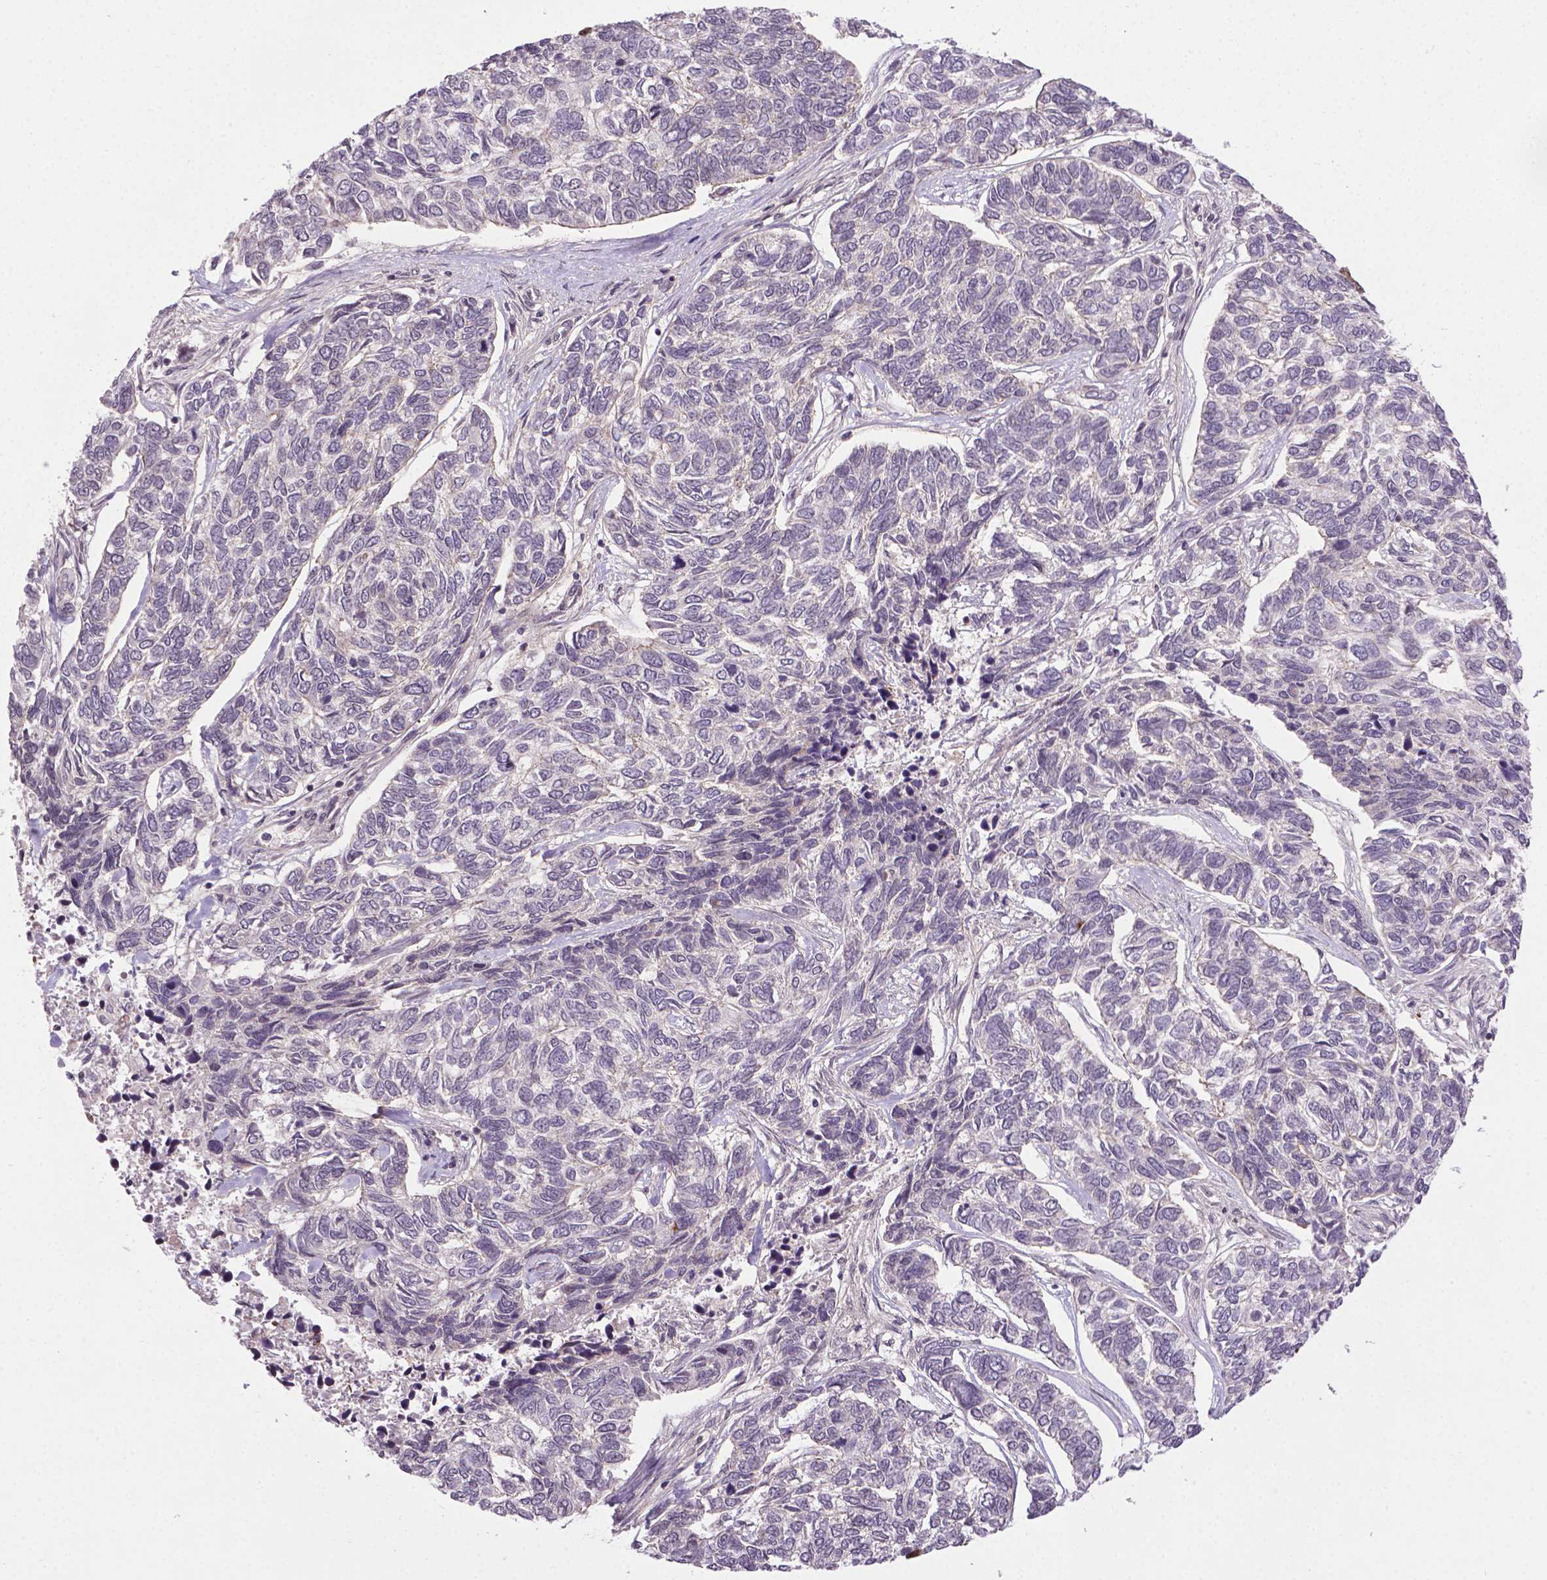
{"staining": {"intensity": "negative", "quantity": "none", "location": "none"}, "tissue": "skin cancer", "cell_type": "Tumor cells", "image_type": "cancer", "snomed": [{"axis": "morphology", "description": "Basal cell carcinoma"}, {"axis": "topography", "description": "Skin"}], "caption": "The histopathology image displays no significant expression in tumor cells of basal cell carcinoma (skin).", "gene": "ANKRD54", "patient": {"sex": "female", "age": 65}}